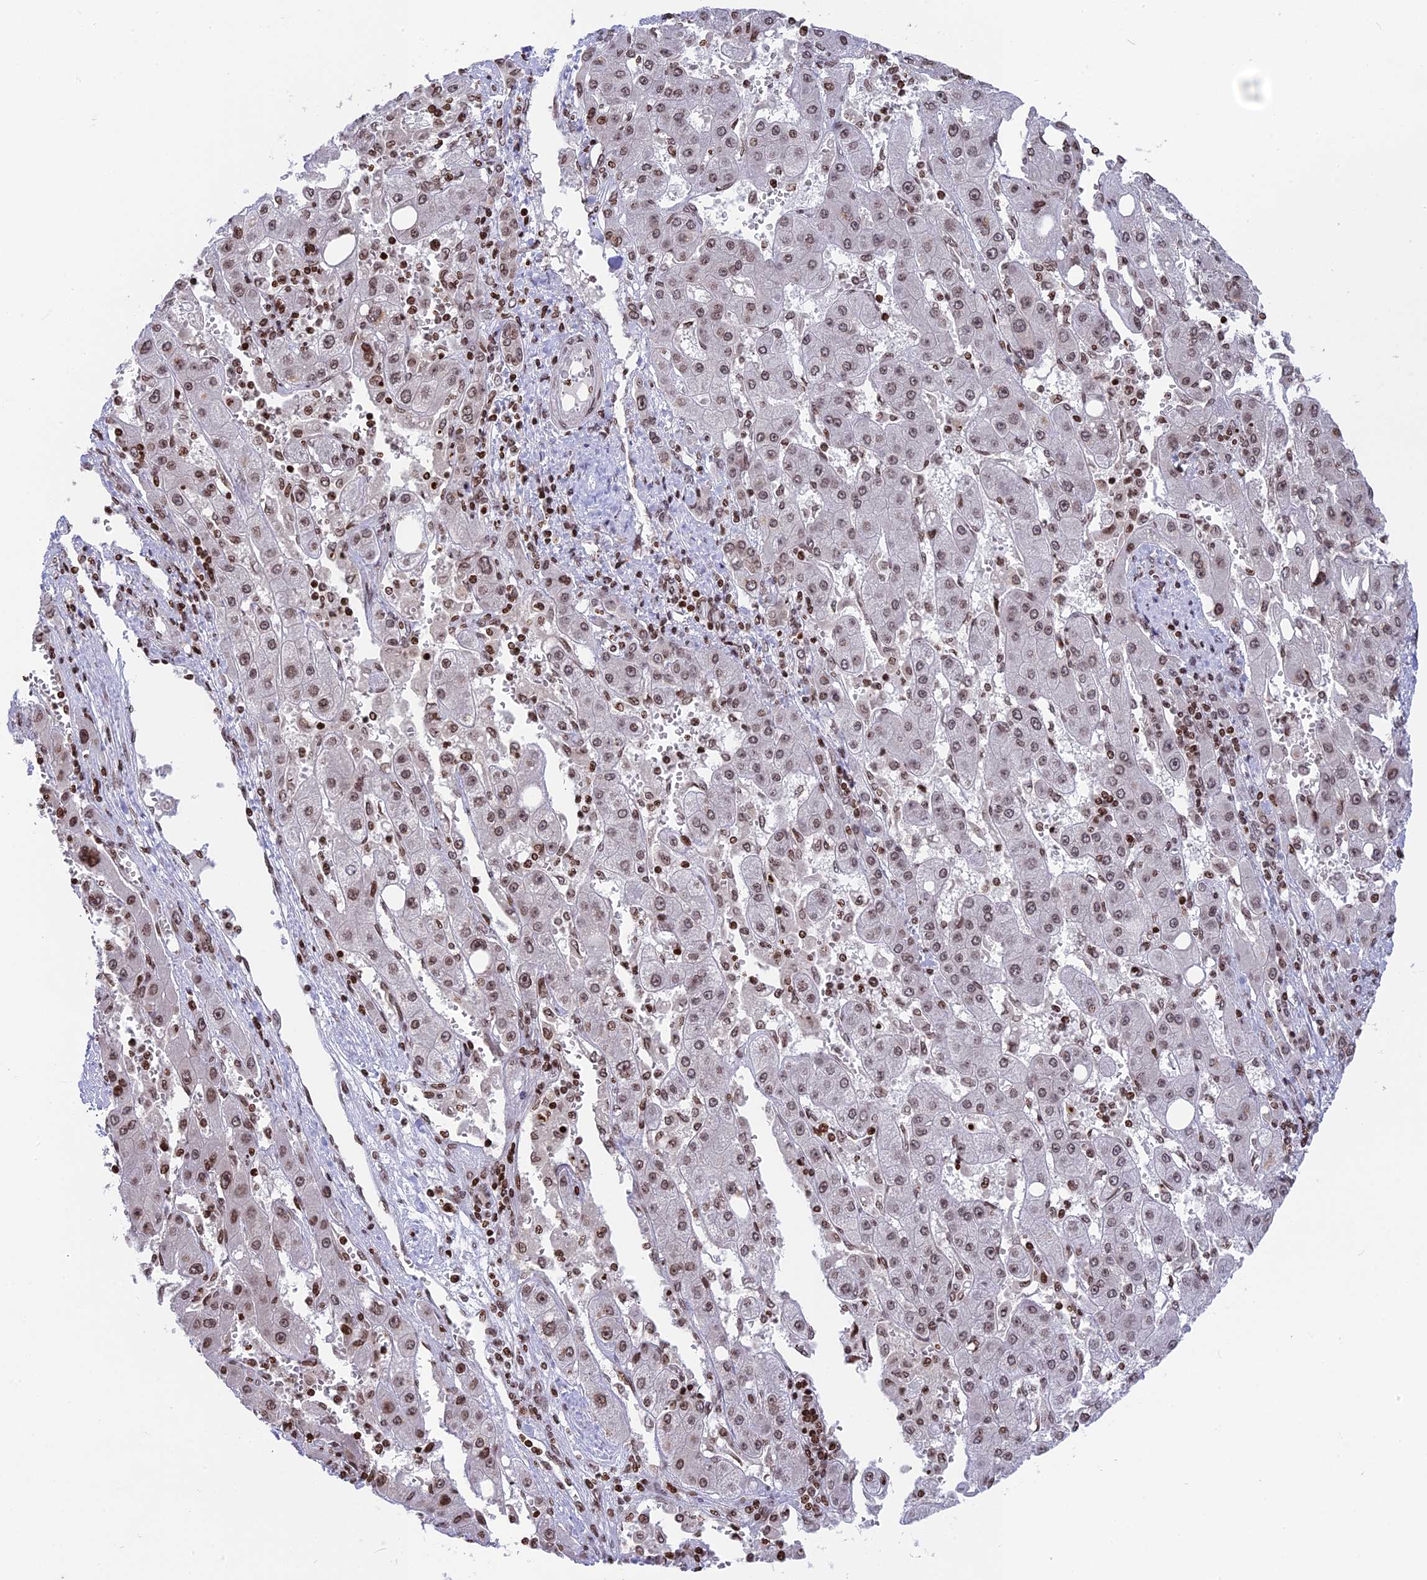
{"staining": {"intensity": "moderate", "quantity": ">75%", "location": "nuclear"}, "tissue": "liver cancer", "cell_type": "Tumor cells", "image_type": "cancer", "snomed": [{"axis": "morphology", "description": "Carcinoma, Hepatocellular, NOS"}, {"axis": "topography", "description": "Liver"}], "caption": "Tumor cells exhibit medium levels of moderate nuclear positivity in about >75% of cells in liver cancer.", "gene": "TET2", "patient": {"sex": "female", "age": 73}}